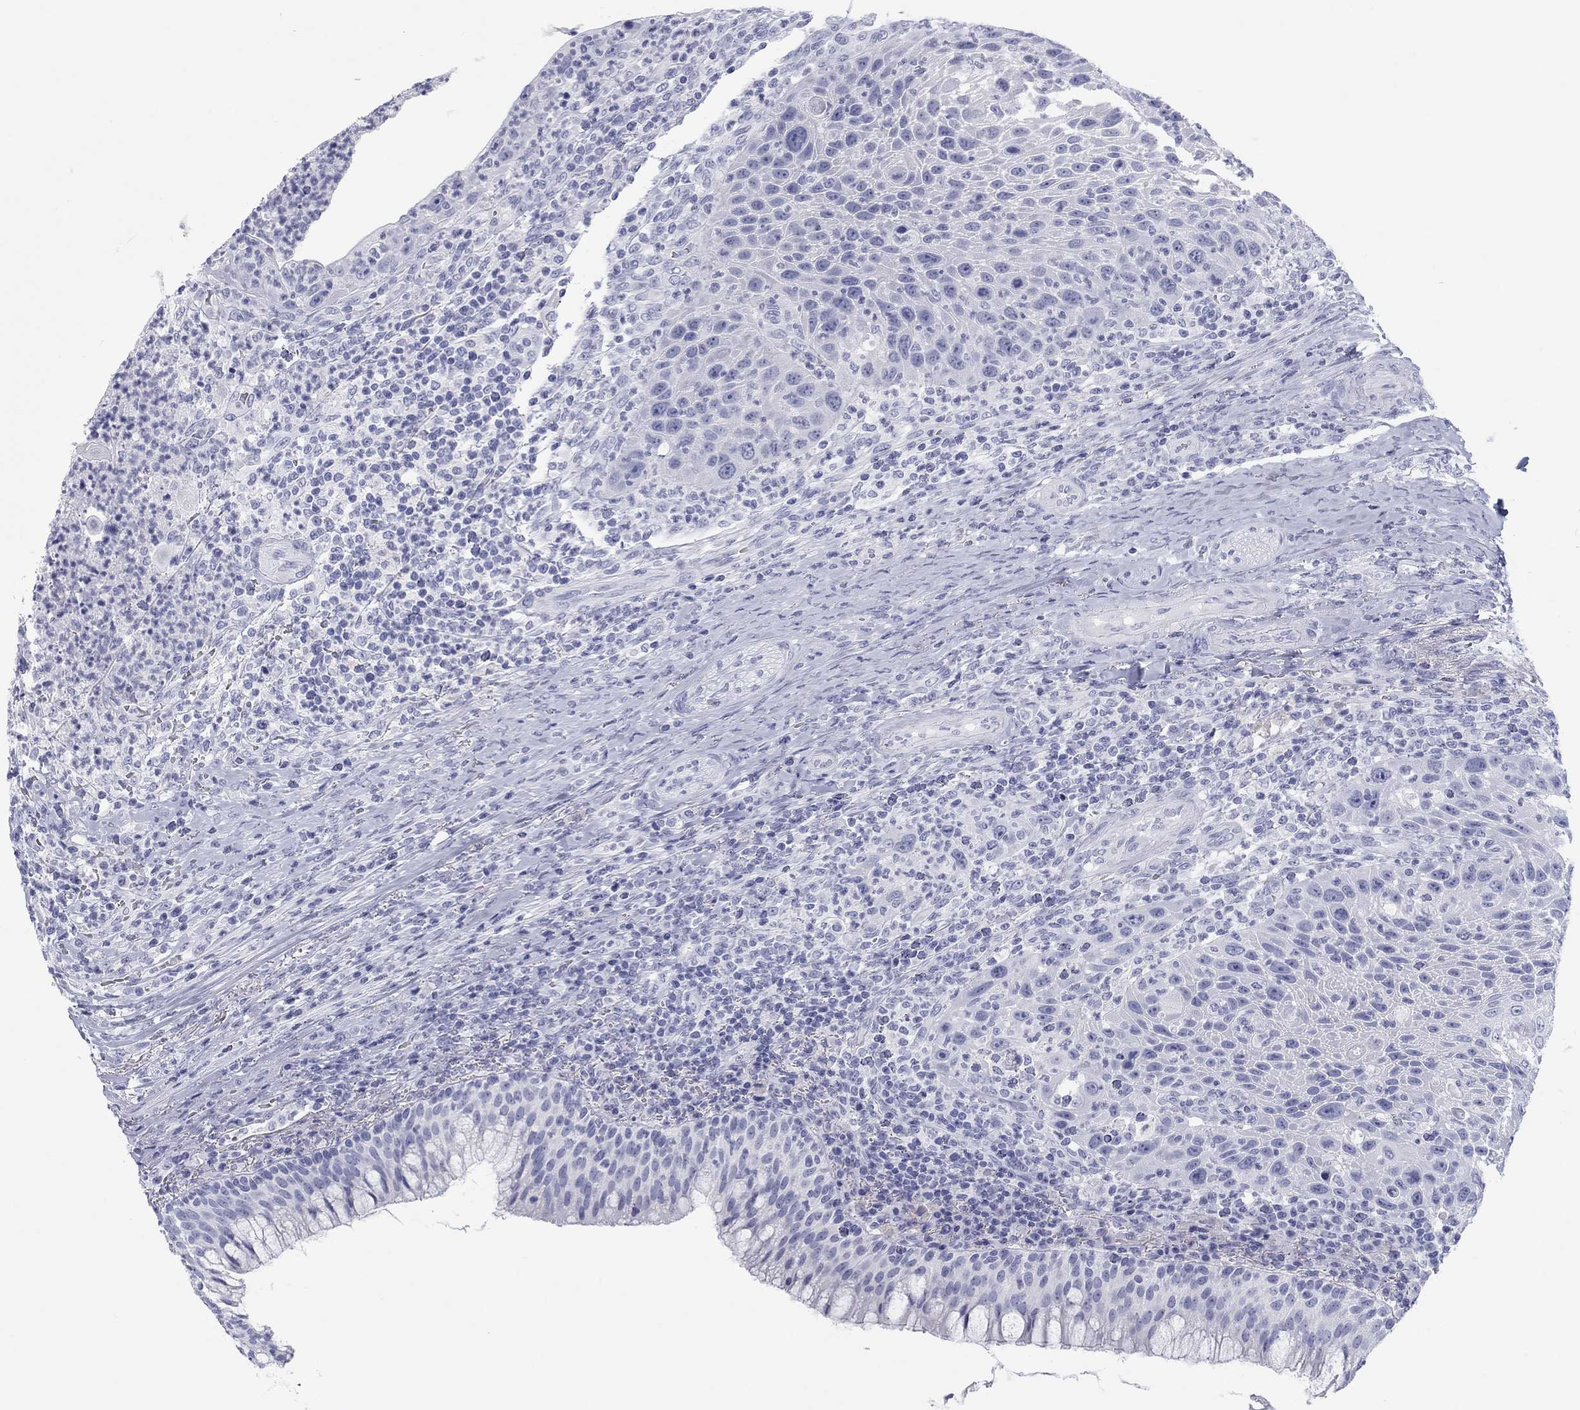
{"staining": {"intensity": "negative", "quantity": "none", "location": "none"}, "tissue": "head and neck cancer", "cell_type": "Tumor cells", "image_type": "cancer", "snomed": [{"axis": "morphology", "description": "Squamous cell carcinoma, NOS"}, {"axis": "topography", "description": "Head-Neck"}], "caption": "This is an immunohistochemistry (IHC) histopathology image of head and neck cancer (squamous cell carcinoma). There is no expression in tumor cells.", "gene": "CALB1", "patient": {"sex": "male", "age": 69}}